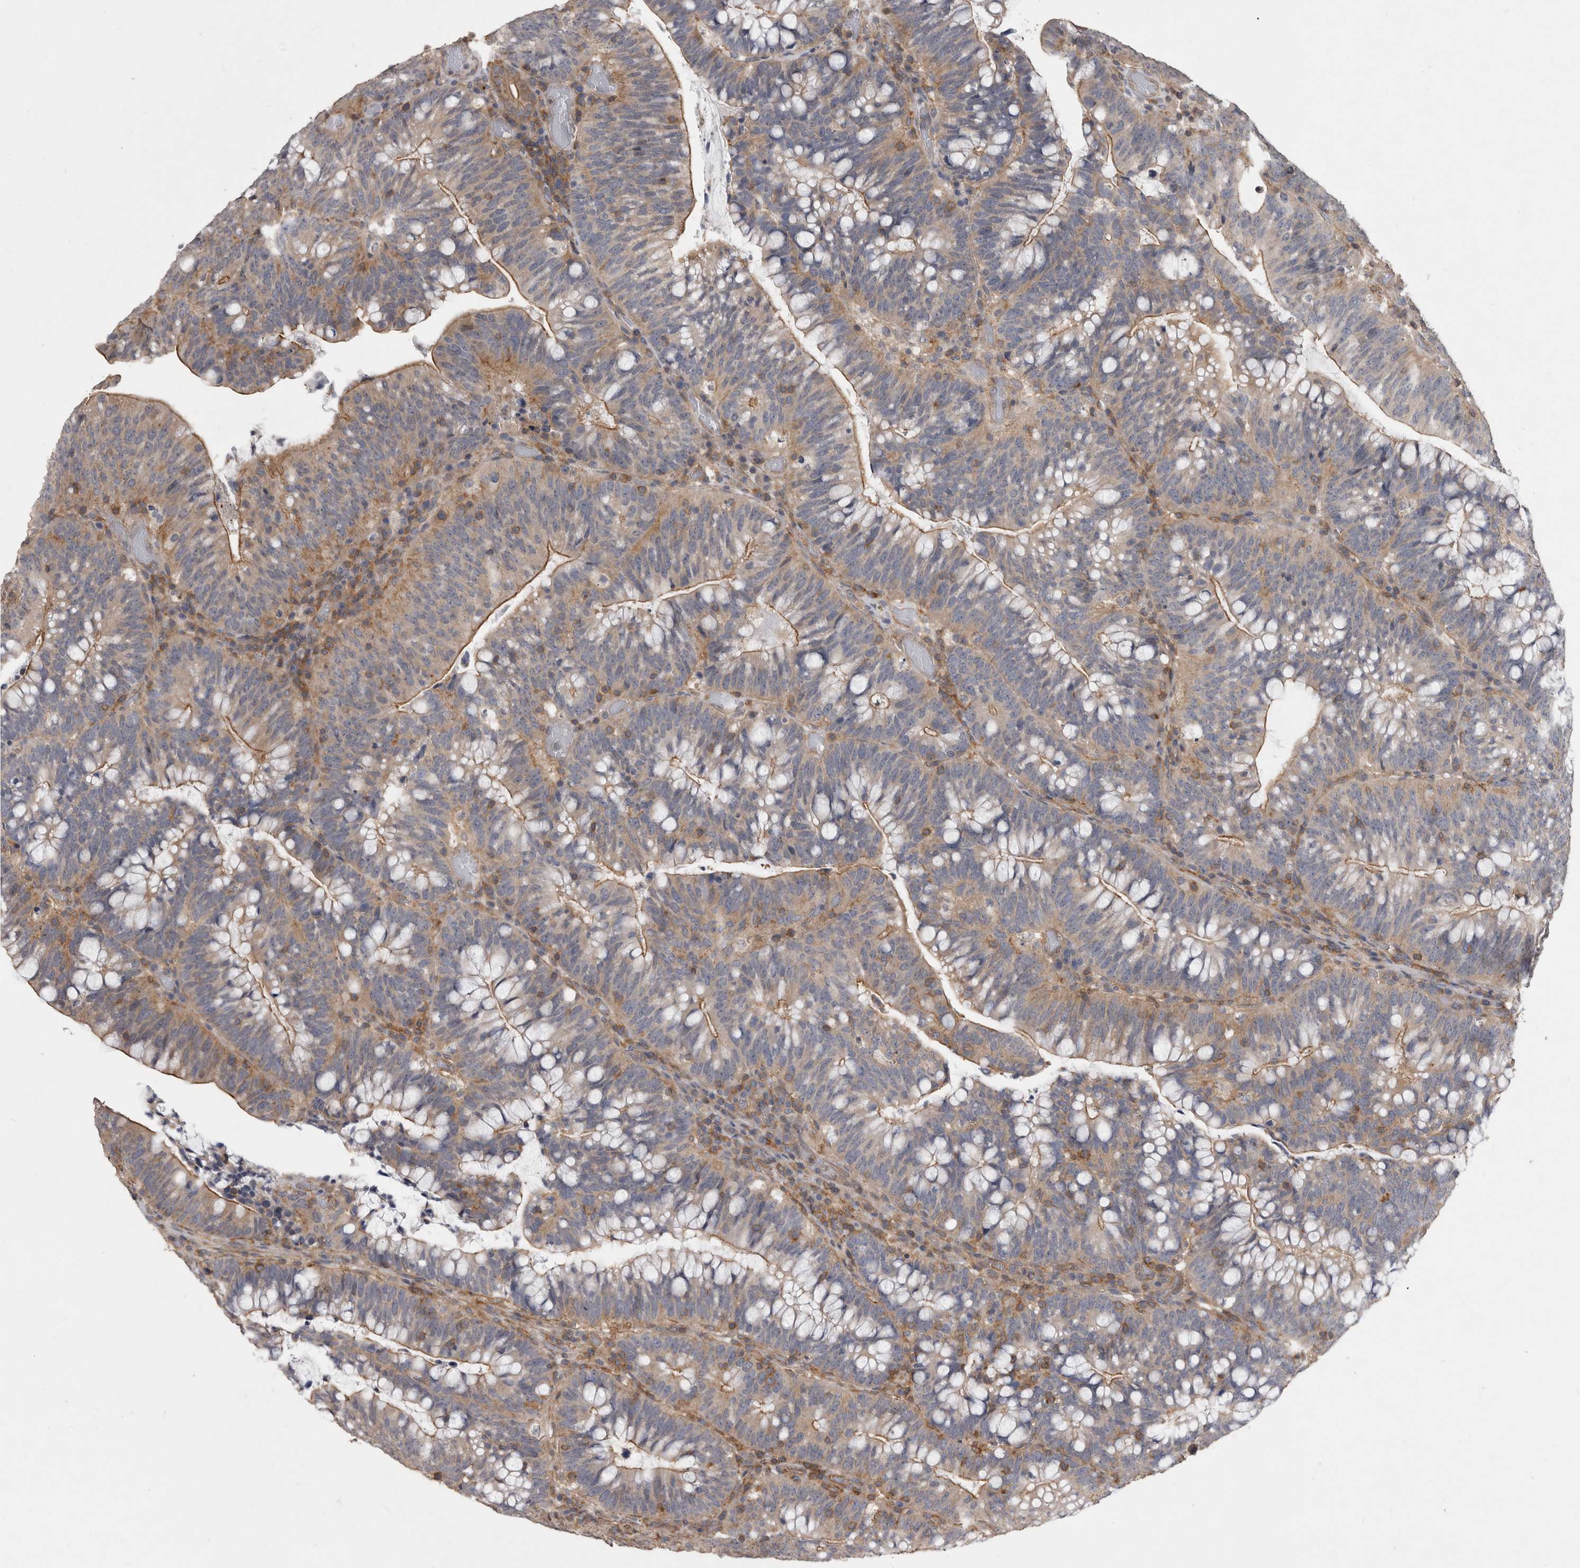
{"staining": {"intensity": "moderate", "quantity": ">75%", "location": "cytoplasmic/membranous"}, "tissue": "colorectal cancer", "cell_type": "Tumor cells", "image_type": "cancer", "snomed": [{"axis": "morphology", "description": "Adenocarcinoma, NOS"}, {"axis": "topography", "description": "Colon"}], "caption": "Colorectal cancer stained with a brown dye shows moderate cytoplasmic/membranous positive staining in about >75% of tumor cells.", "gene": "SPATA48", "patient": {"sex": "female", "age": 66}}